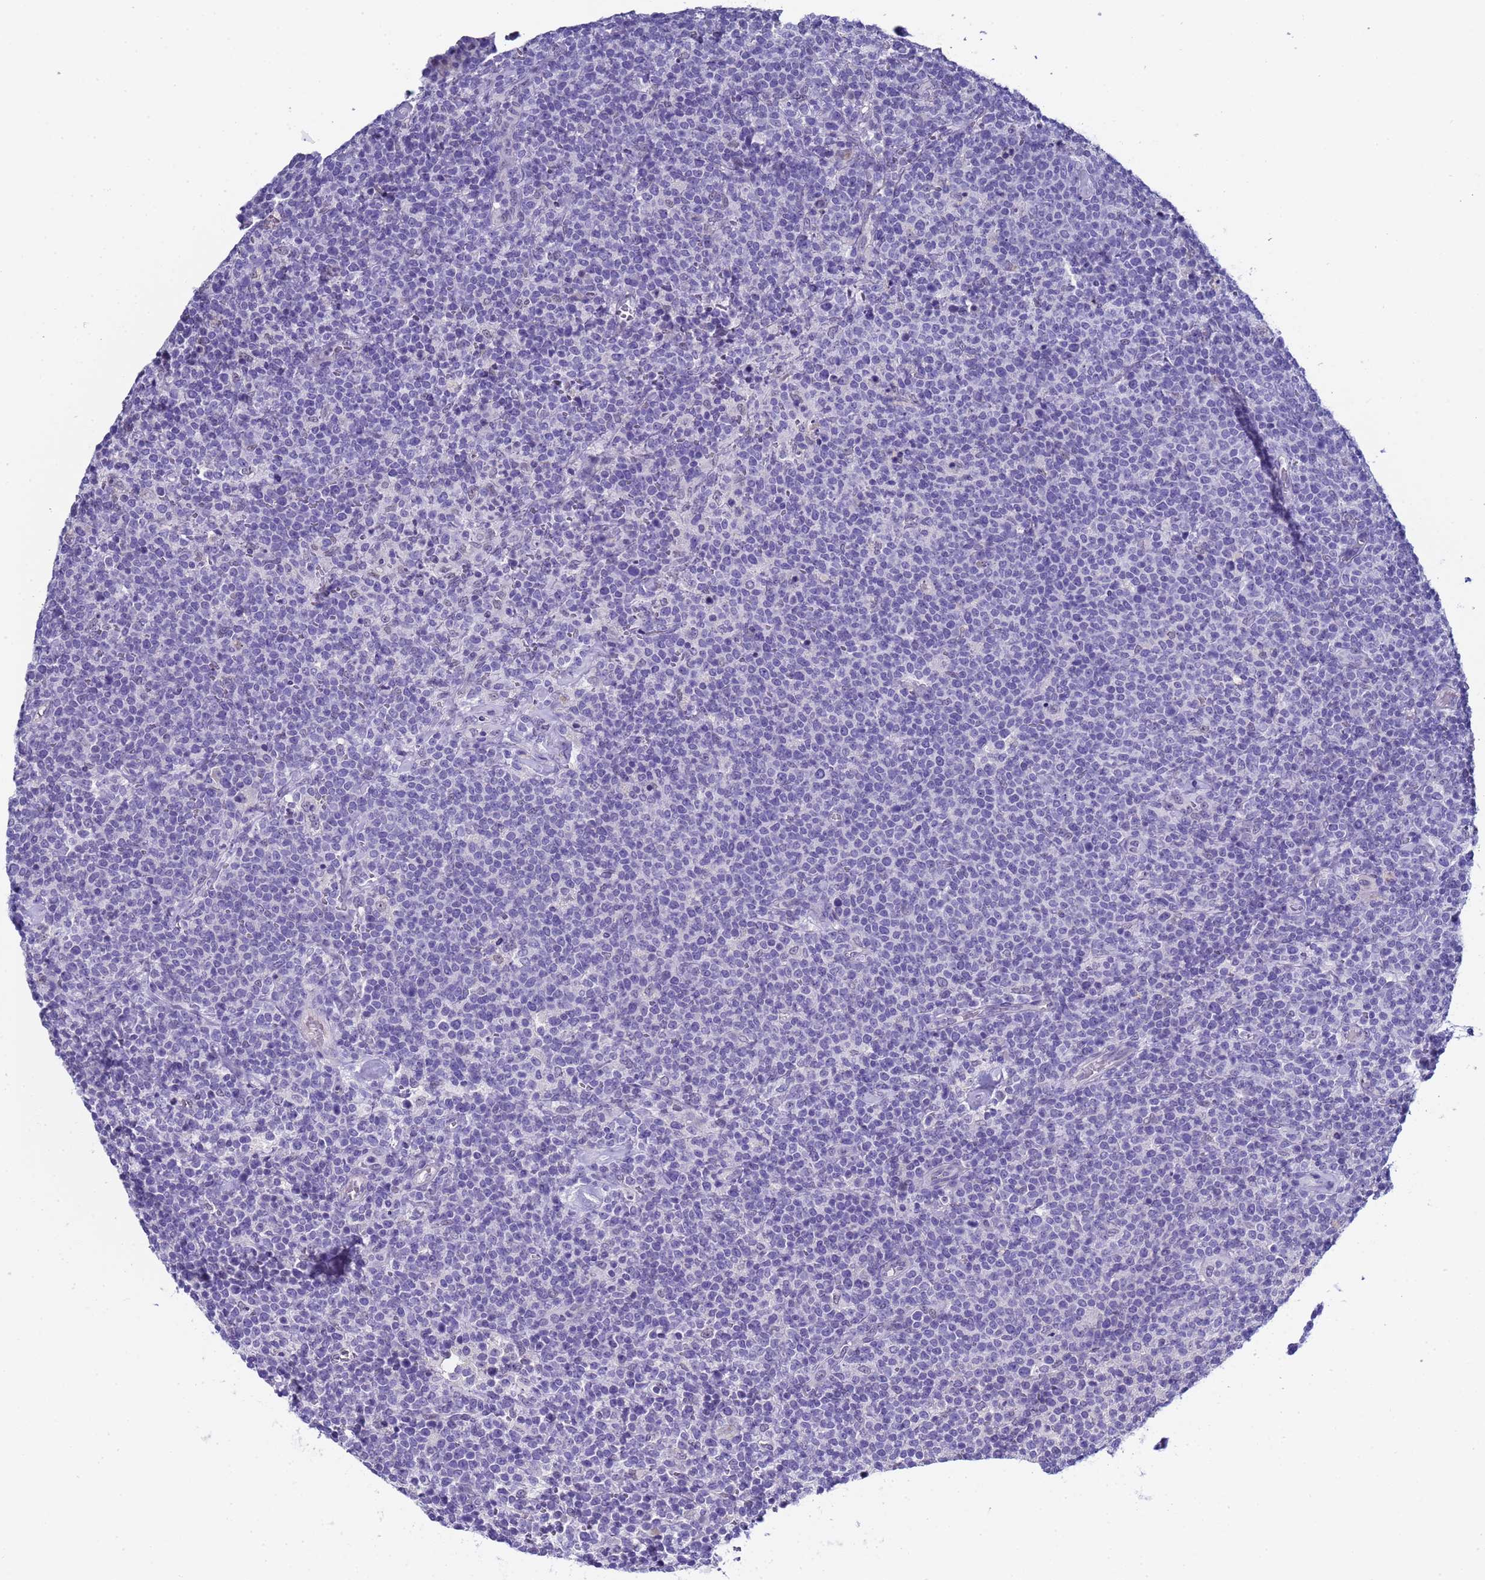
{"staining": {"intensity": "negative", "quantity": "none", "location": "none"}, "tissue": "lymphoma", "cell_type": "Tumor cells", "image_type": "cancer", "snomed": [{"axis": "morphology", "description": "Malignant lymphoma, non-Hodgkin's type, High grade"}, {"axis": "topography", "description": "Lymph node"}], "caption": "Tumor cells show no significant protein expression in lymphoma. (DAB (3,3'-diaminobenzidine) immunohistochemistry visualized using brightfield microscopy, high magnification).", "gene": "CTRC", "patient": {"sex": "male", "age": 61}}